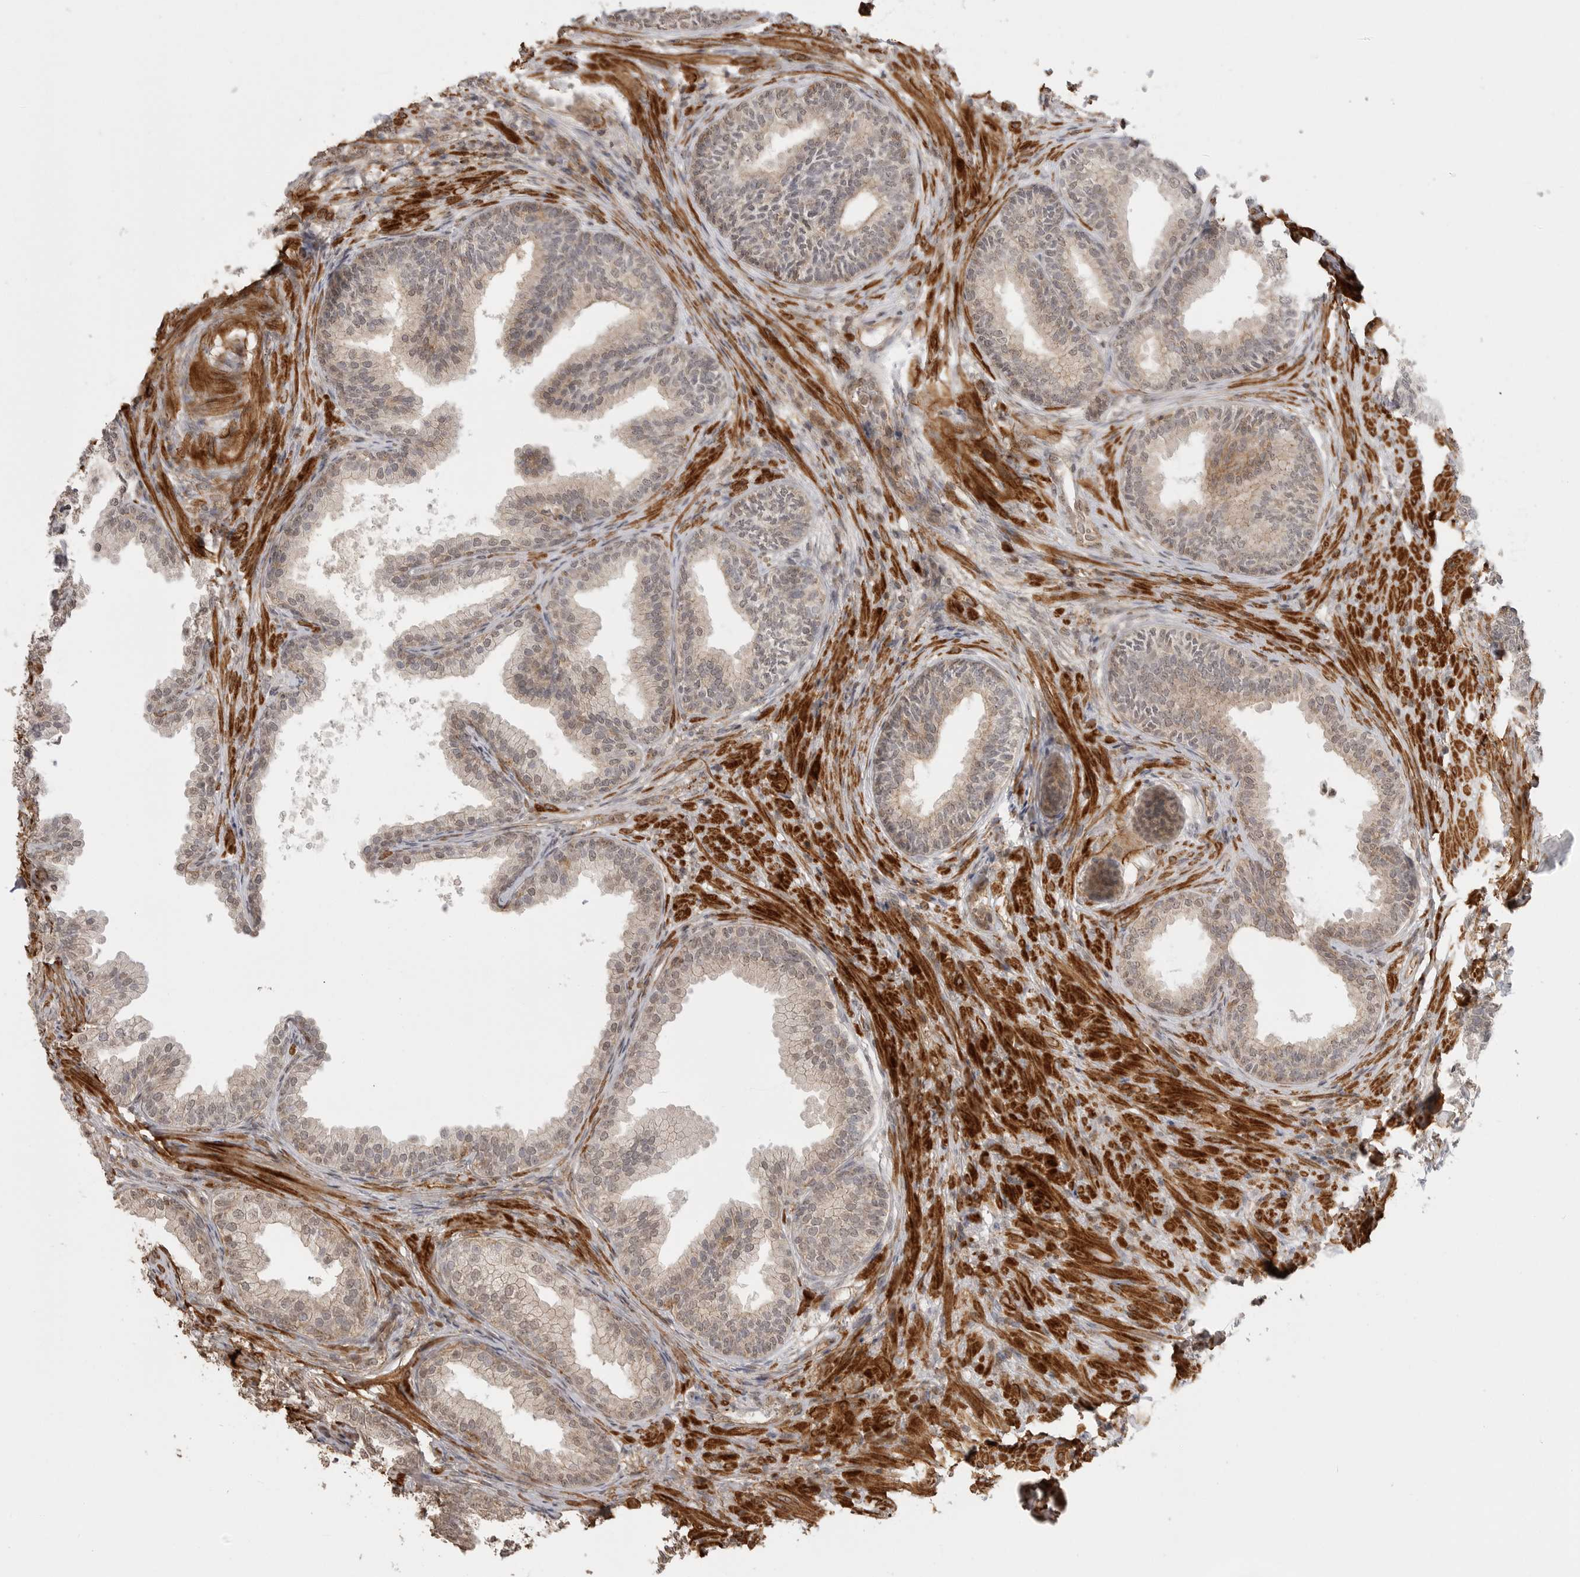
{"staining": {"intensity": "moderate", "quantity": "25%-75%", "location": "cytoplasmic/membranous"}, "tissue": "prostate", "cell_type": "Glandular cells", "image_type": "normal", "snomed": [{"axis": "morphology", "description": "Normal tissue, NOS"}, {"axis": "topography", "description": "Prostate"}], "caption": "Immunohistochemical staining of benign human prostate demonstrates moderate cytoplasmic/membranous protein expression in approximately 25%-75% of glandular cells.", "gene": "GPC2", "patient": {"sex": "male", "age": 76}}